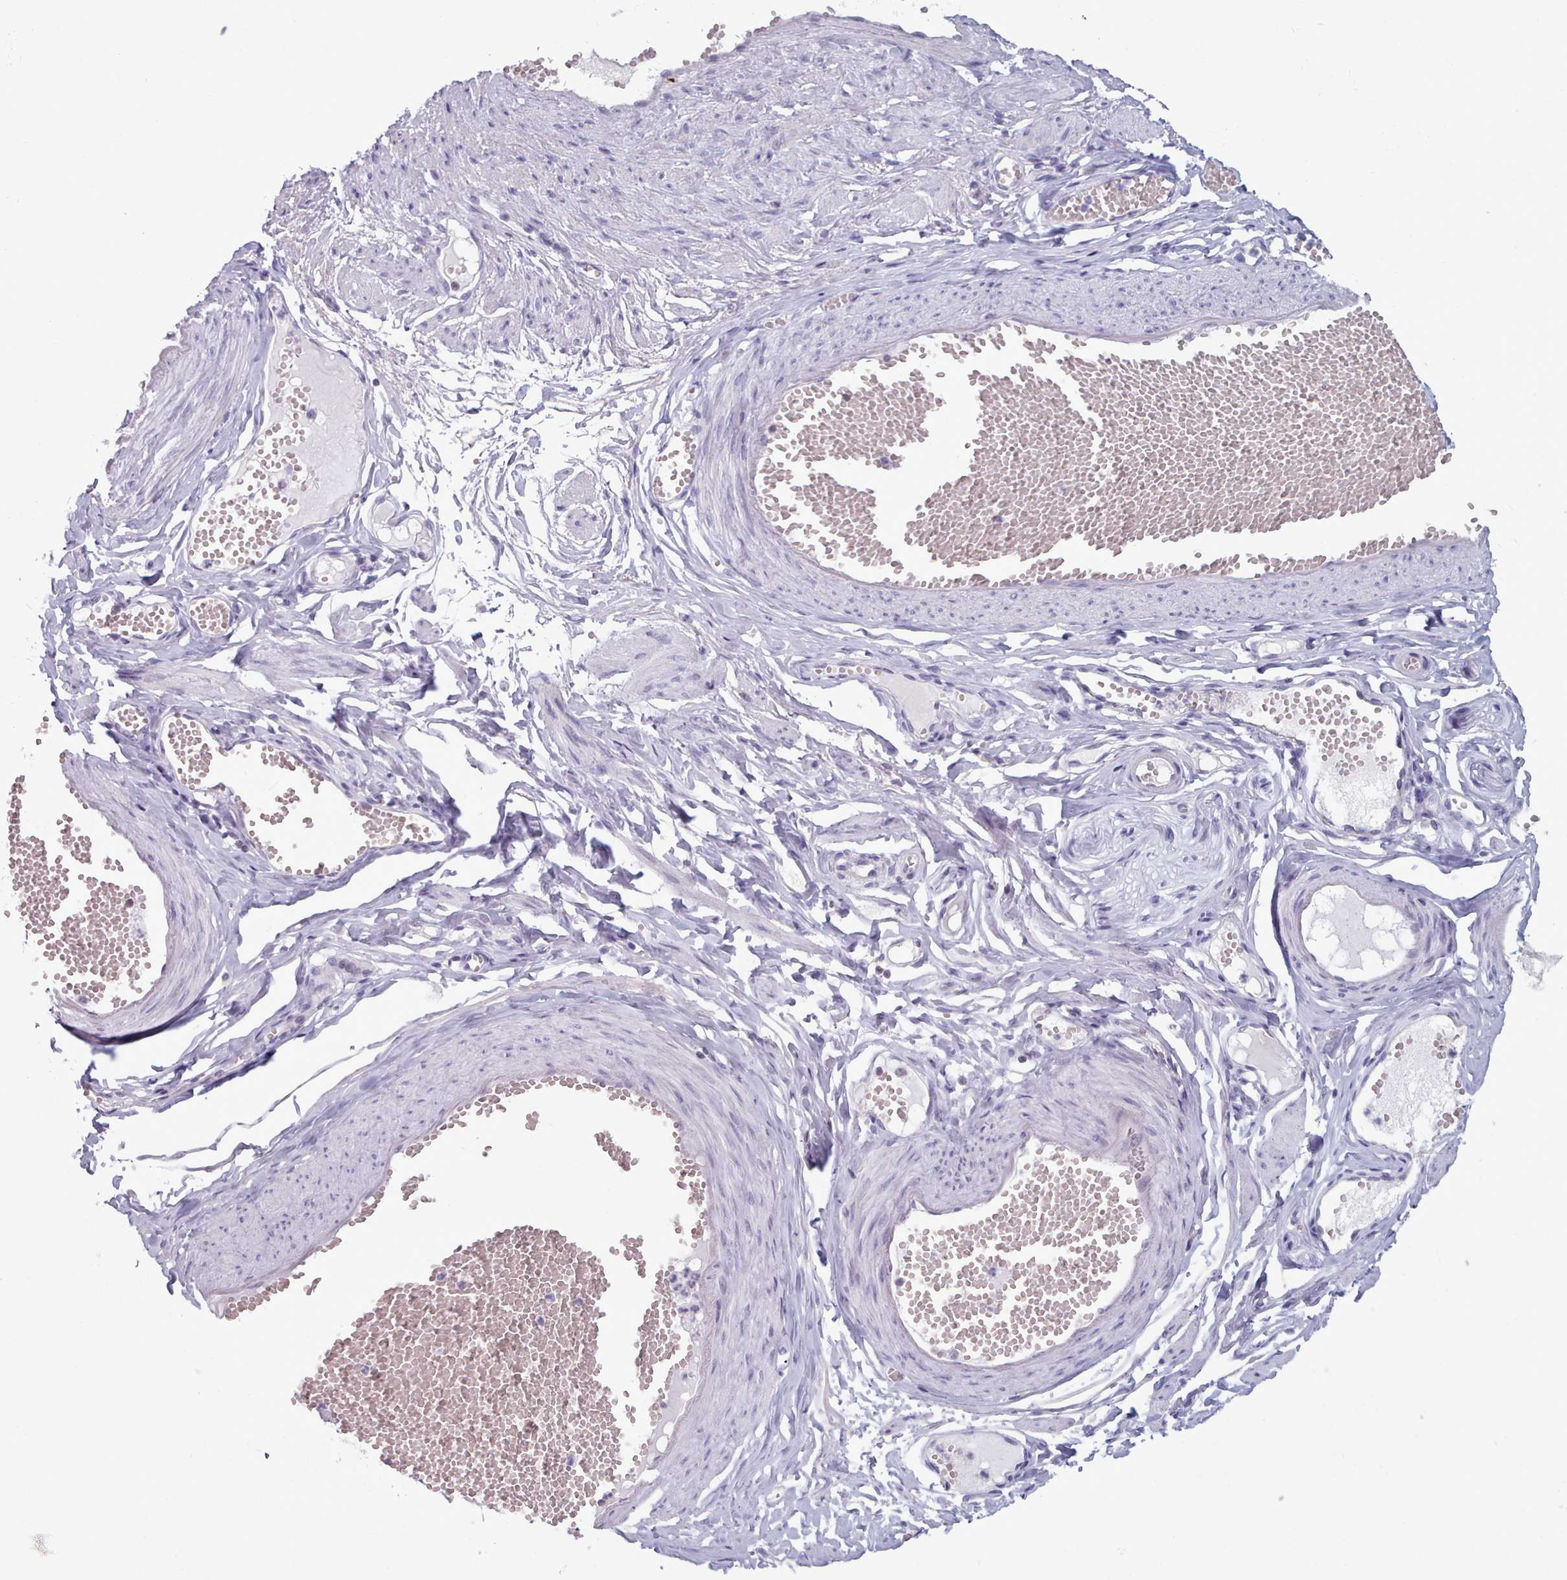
{"staining": {"intensity": "negative", "quantity": "none", "location": "none"}, "tissue": "adipose tissue", "cell_type": "Adipocytes", "image_type": "normal", "snomed": [{"axis": "morphology", "description": "Normal tissue, NOS"}, {"axis": "topography", "description": "Smooth muscle"}, {"axis": "topography", "description": "Peripheral nerve tissue"}], "caption": "This is an IHC photomicrograph of benign adipose tissue. There is no staining in adipocytes.", "gene": "FAM170B", "patient": {"sex": "female", "age": 39}}